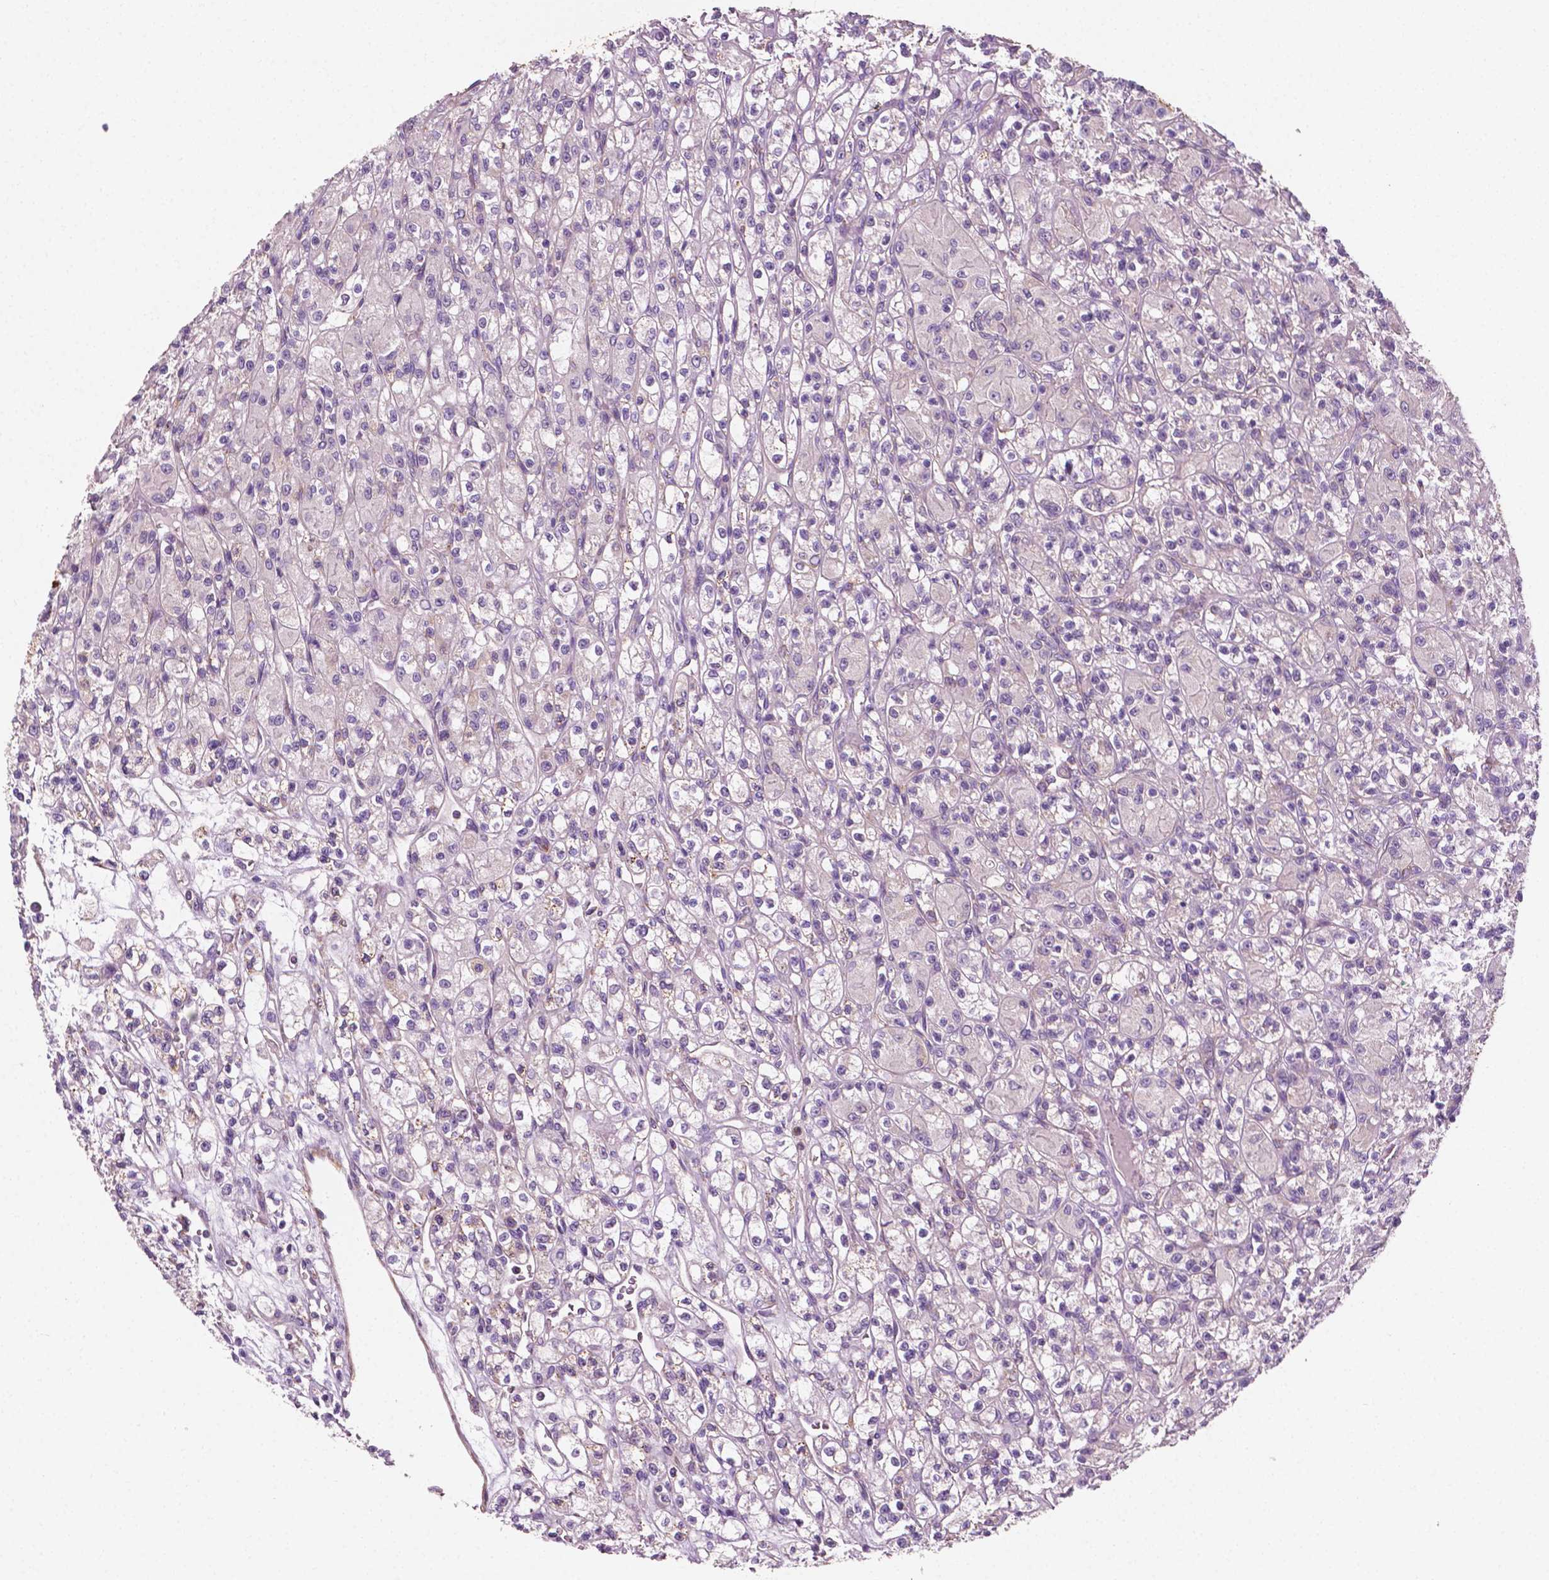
{"staining": {"intensity": "negative", "quantity": "none", "location": "none"}, "tissue": "renal cancer", "cell_type": "Tumor cells", "image_type": "cancer", "snomed": [{"axis": "morphology", "description": "Adenocarcinoma, NOS"}, {"axis": "topography", "description": "Kidney"}], "caption": "This is an immunohistochemistry (IHC) photomicrograph of renal cancer. There is no staining in tumor cells.", "gene": "PTX3", "patient": {"sex": "female", "age": 70}}